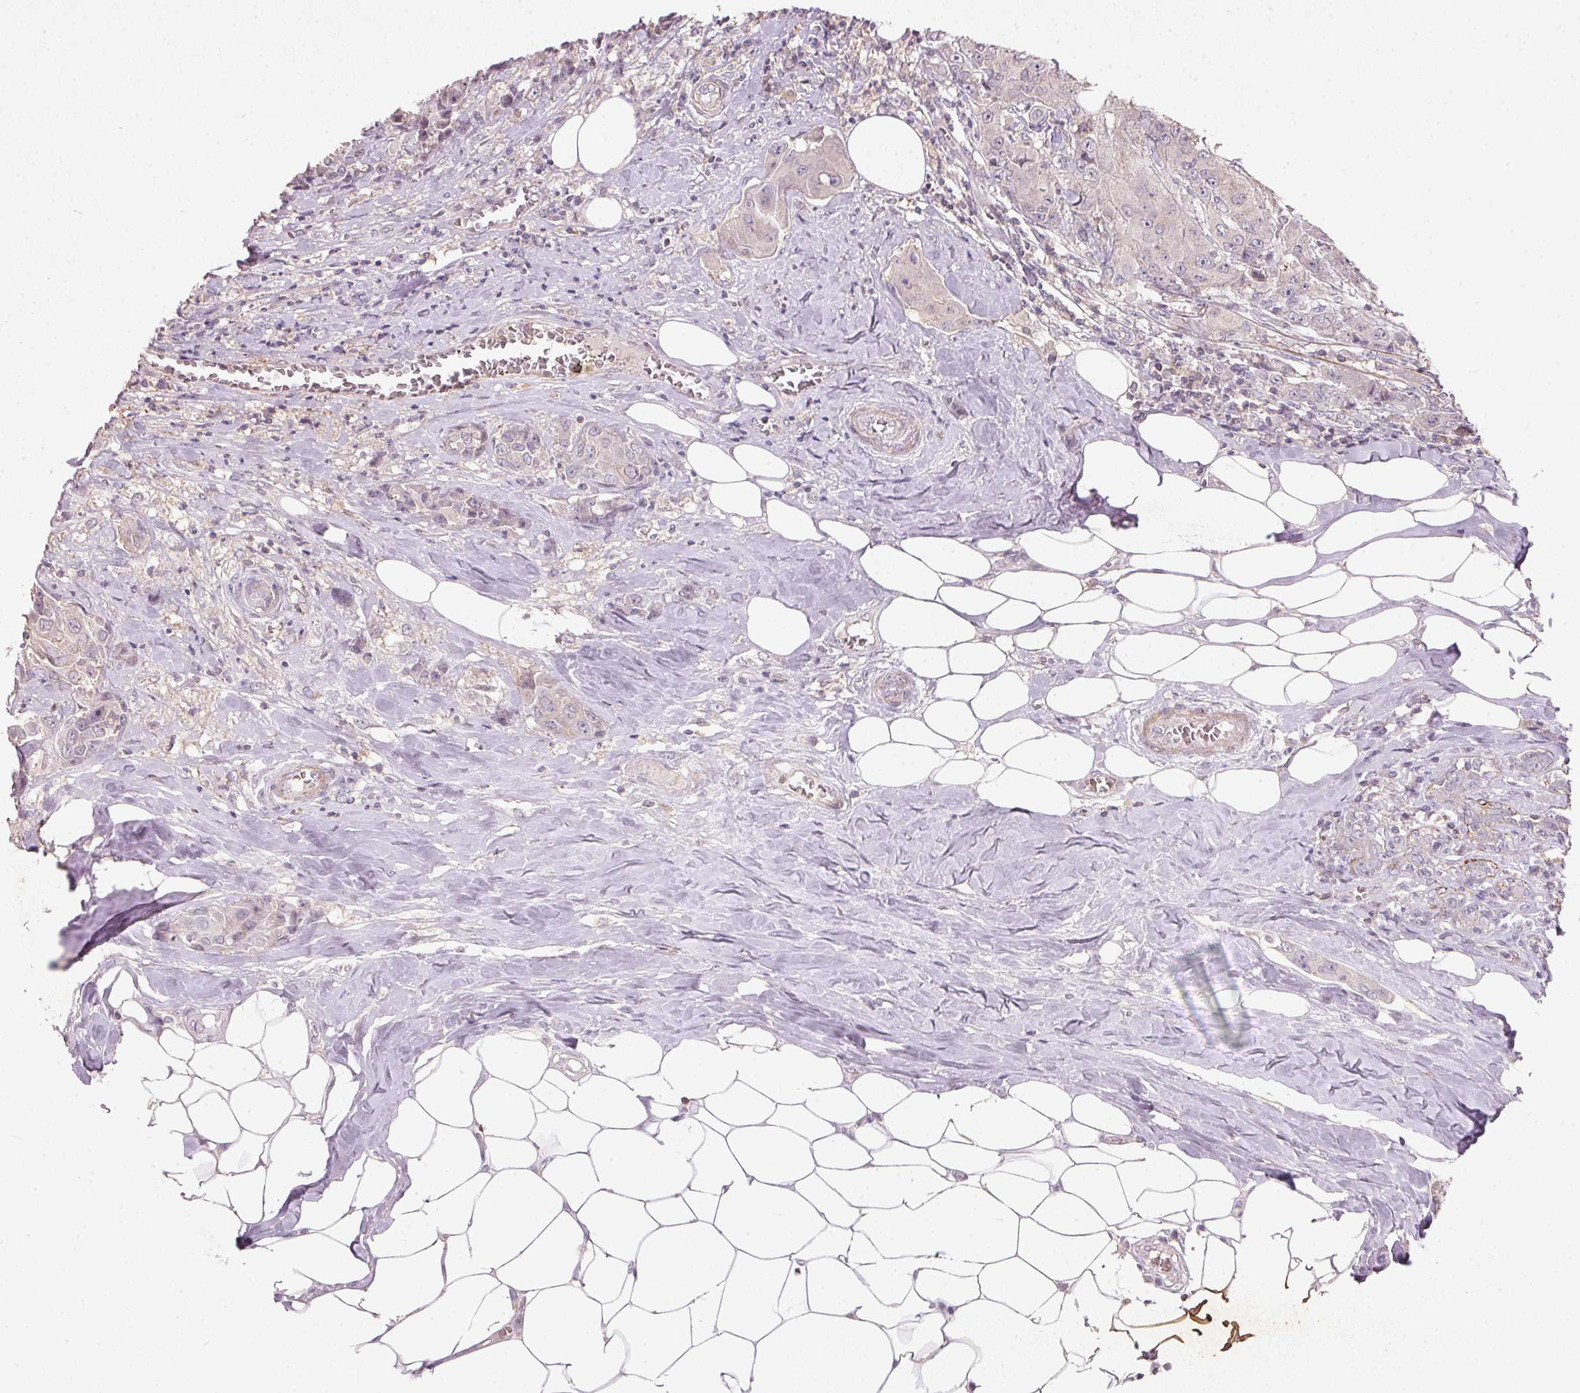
{"staining": {"intensity": "negative", "quantity": "none", "location": "none"}, "tissue": "breast cancer", "cell_type": "Tumor cells", "image_type": "cancer", "snomed": [{"axis": "morphology", "description": "Normal tissue, NOS"}, {"axis": "morphology", "description": "Duct carcinoma"}, {"axis": "topography", "description": "Breast"}], "caption": "Tumor cells are negative for protein expression in human infiltrating ductal carcinoma (breast).", "gene": "KCNK15", "patient": {"sex": "female", "age": 43}}